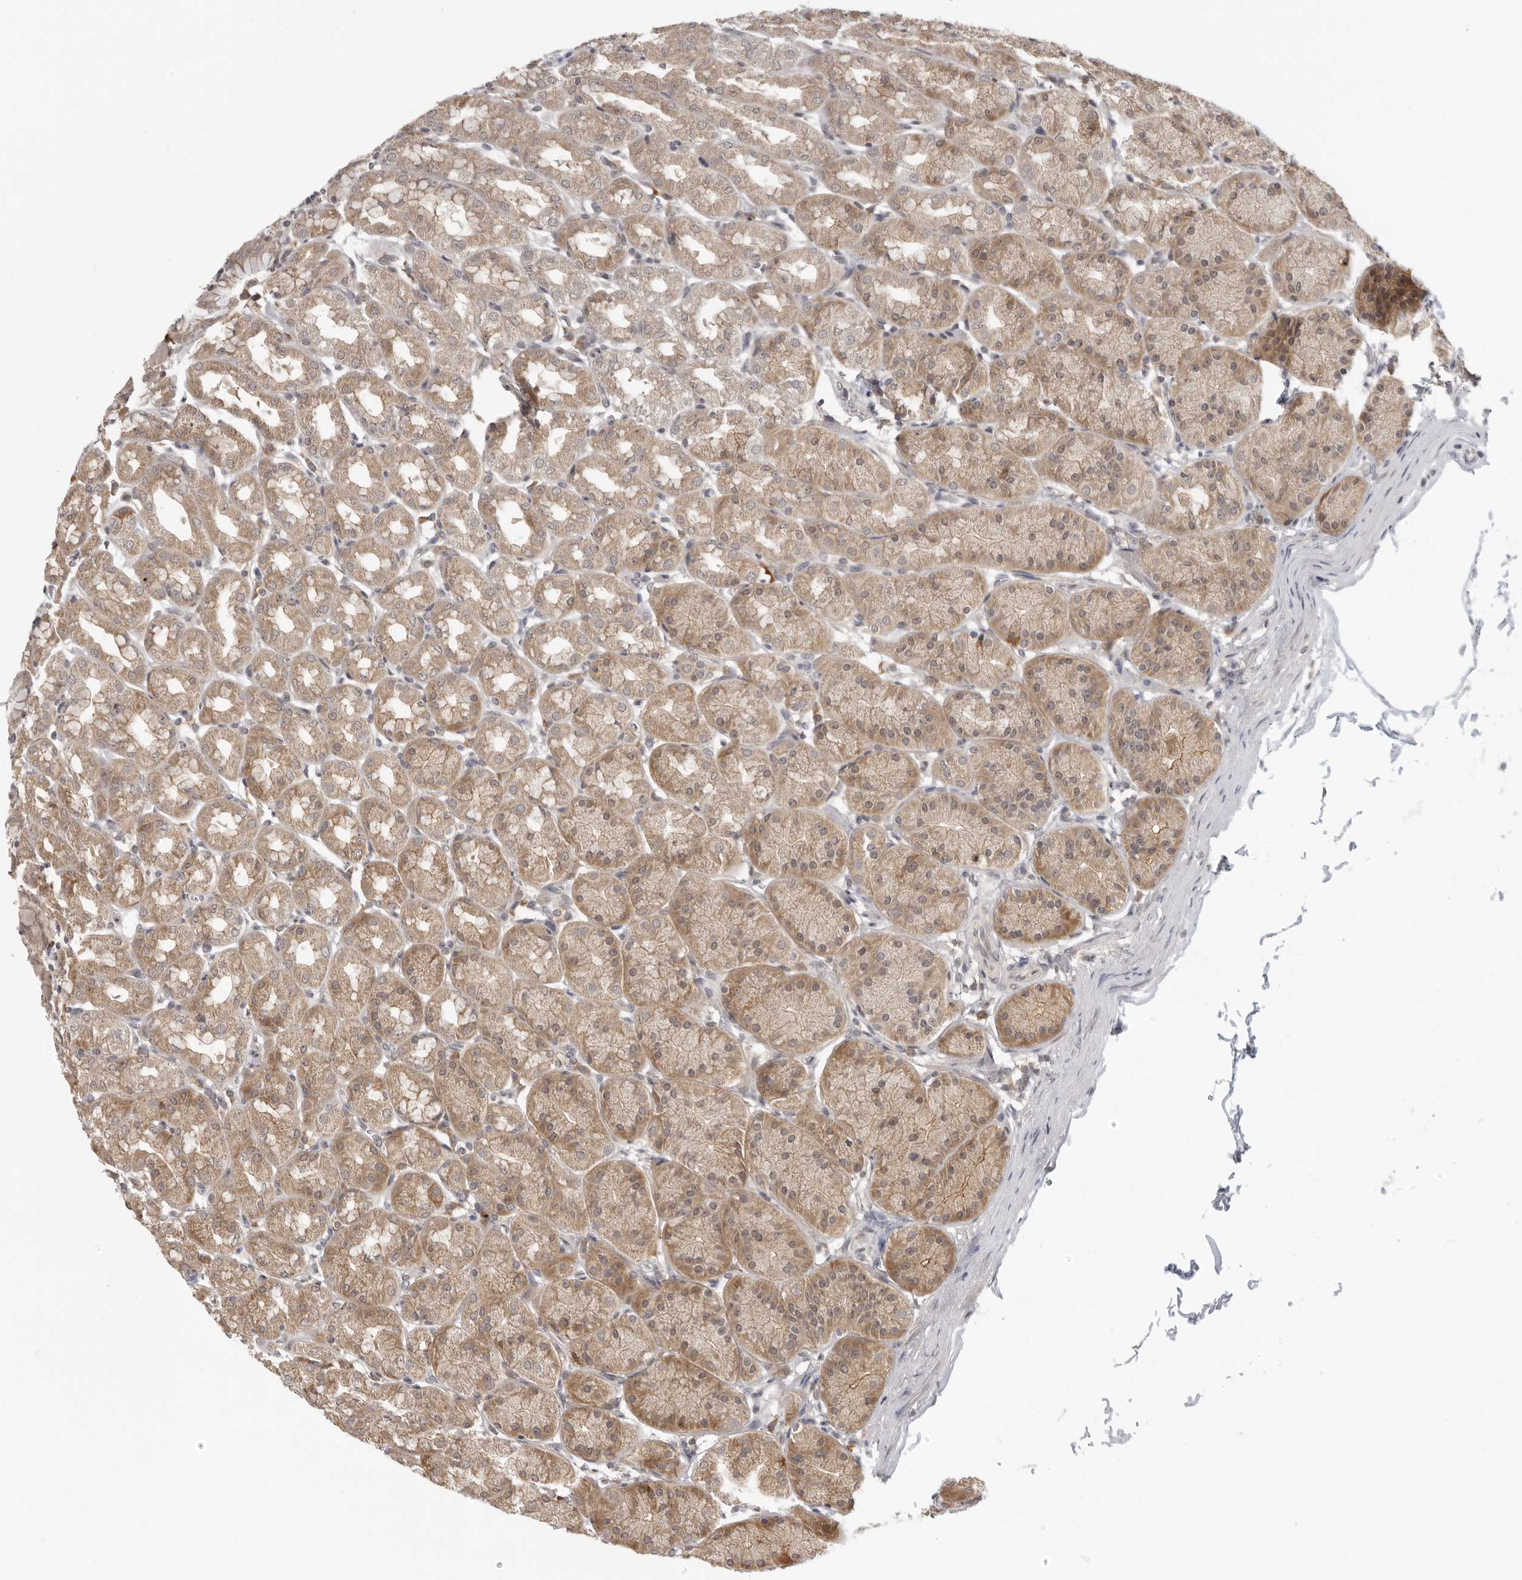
{"staining": {"intensity": "moderate", "quantity": ">75%", "location": "cytoplasmic/membranous"}, "tissue": "stomach", "cell_type": "Glandular cells", "image_type": "normal", "snomed": [{"axis": "morphology", "description": "Normal tissue, NOS"}, {"axis": "topography", "description": "Stomach"}], "caption": "Moderate cytoplasmic/membranous staining is present in approximately >75% of glandular cells in benign stomach. (IHC, brightfield microscopy, high magnification).", "gene": "PRRC2A", "patient": {"sex": "male", "age": 42}}